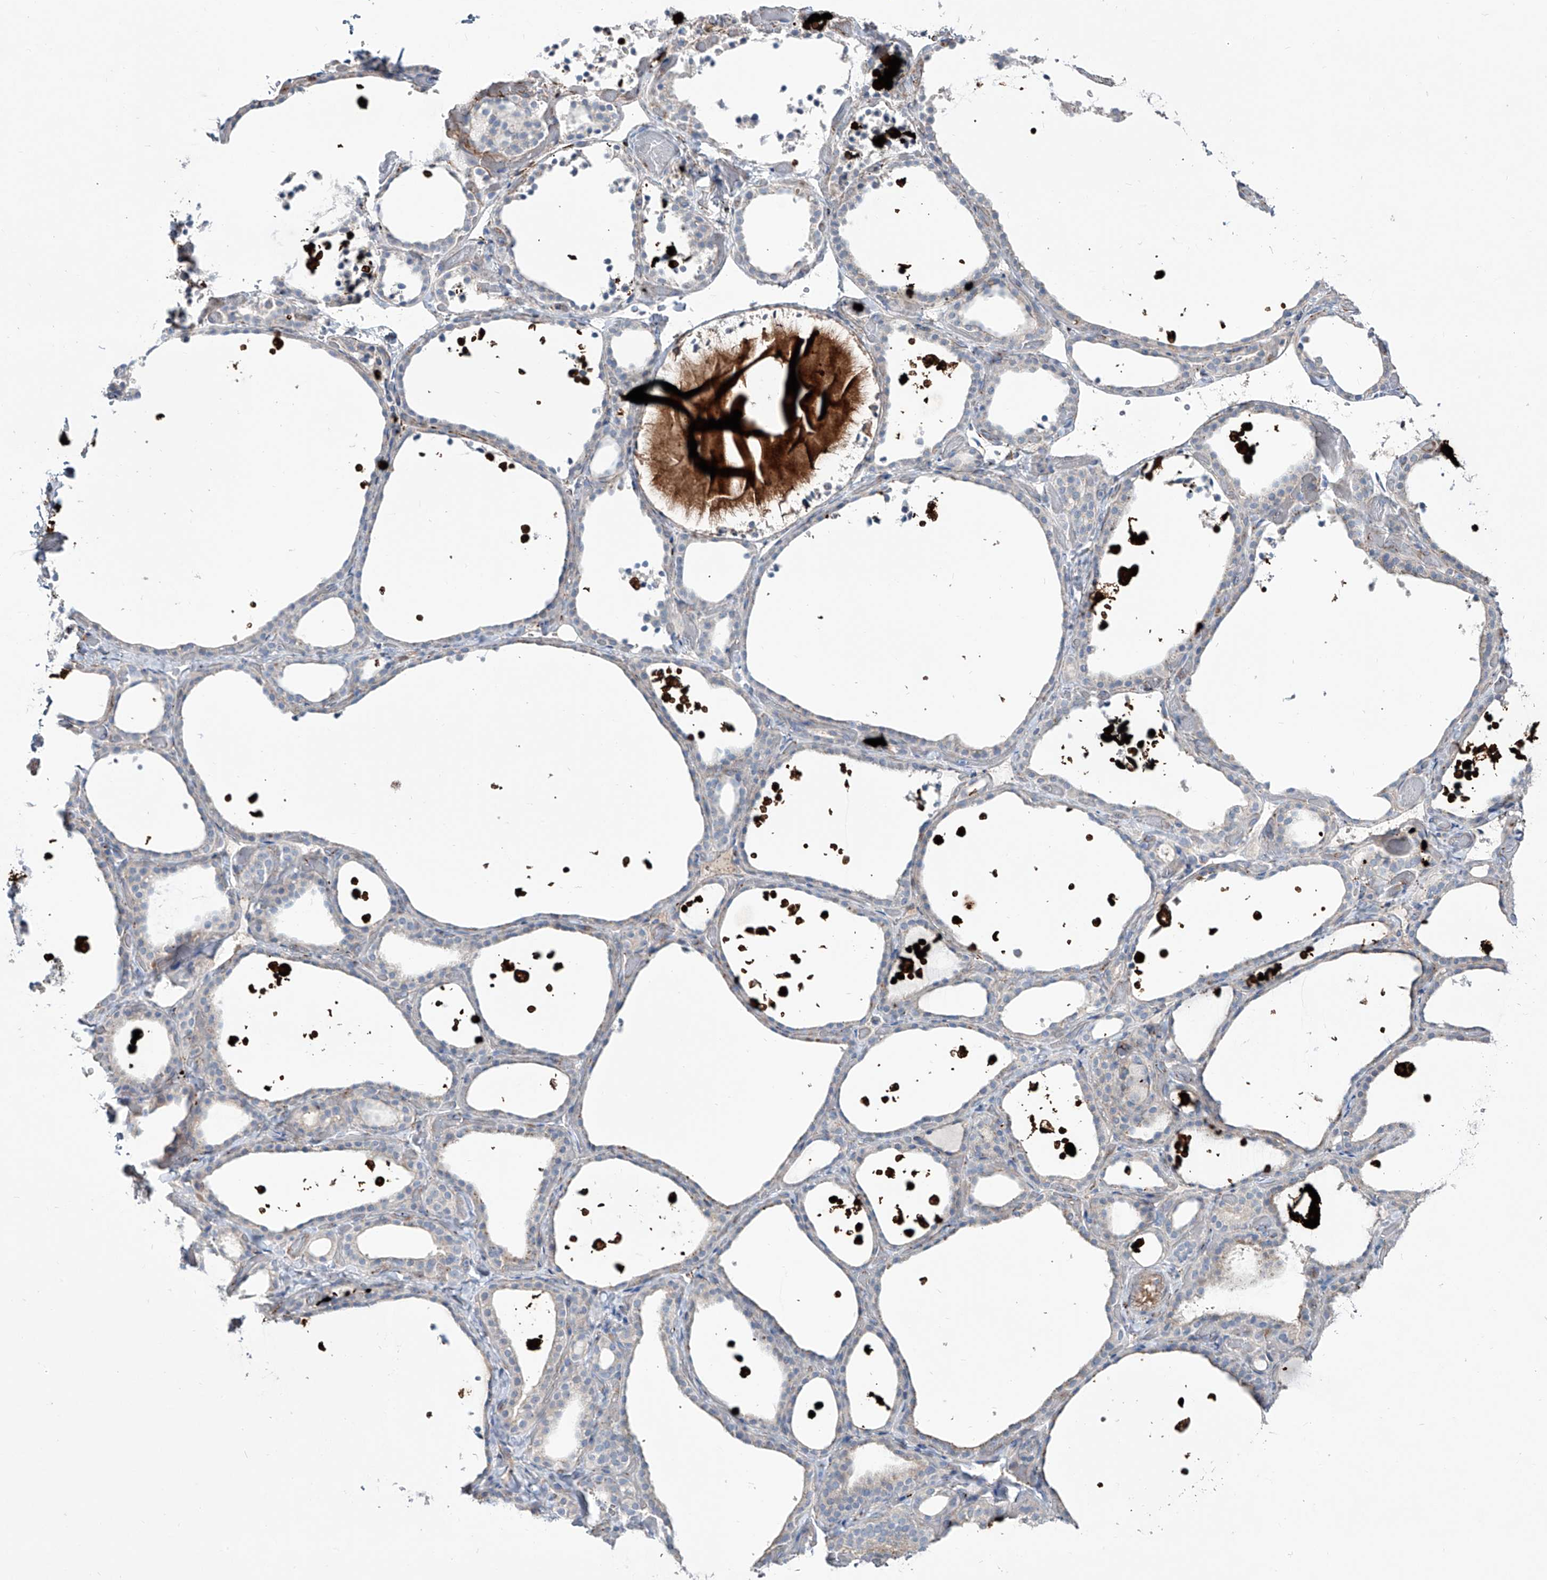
{"staining": {"intensity": "negative", "quantity": "none", "location": "none"}, "tissue": "thyroid gland", "cell_type": "Glandular cells", "image_type": "normal", "snomed": [{"axis": "morphology", "description": "Normal tissue, NOS"}, {"axis": "topography", "description": "Thyroid gland"}], "caption": "Immunohistochemical staining of unremarkable human thyroid gland reveals no significant expression in glandular cells.", "gene": "CDH5", "patient": {"sex": "female", "age": 44}}